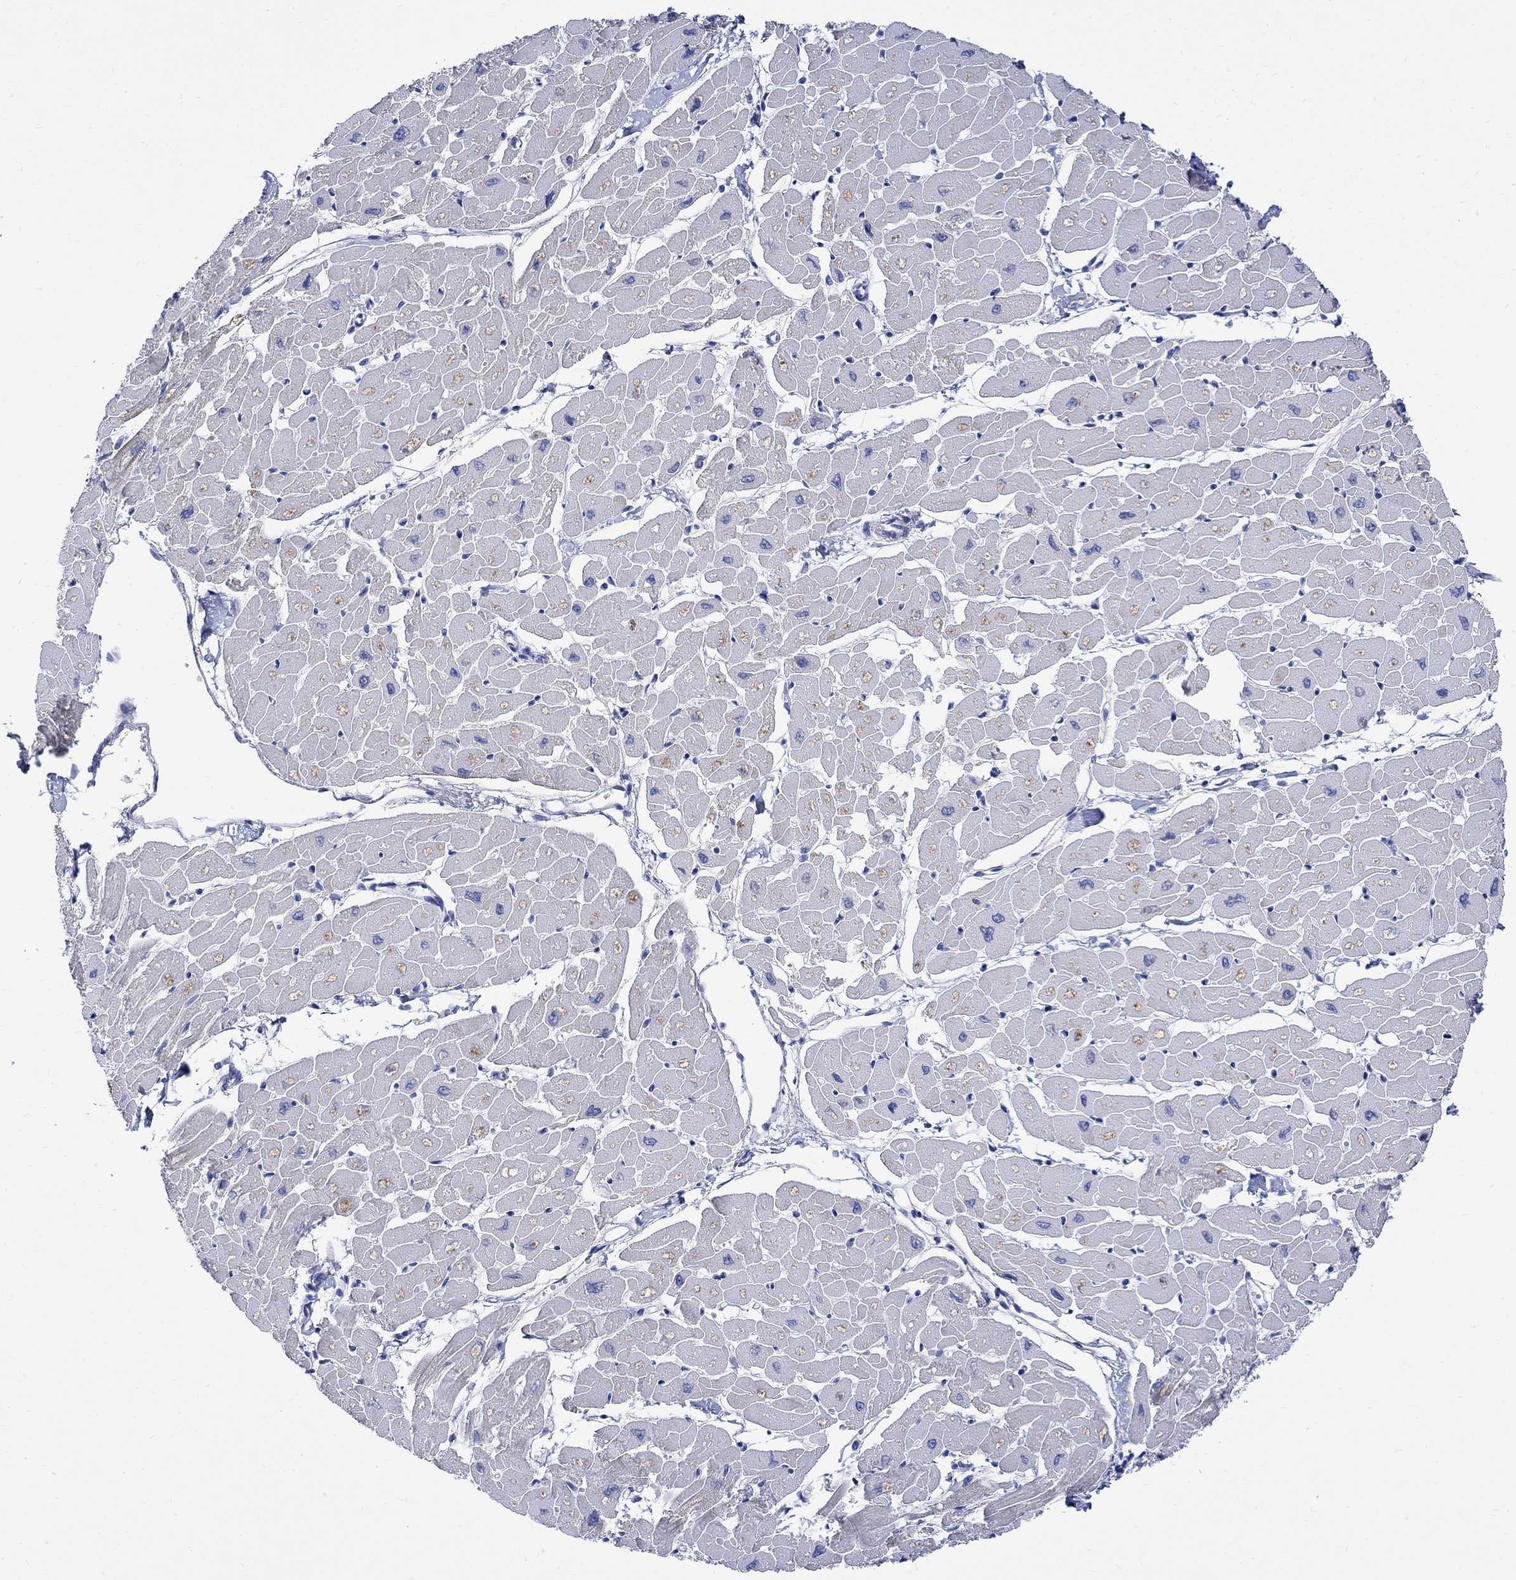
{"staining": {"intensity": "negative", "quantity": "none", "location": "none"}, "tissue": "heart muscle", "cell_type": "Cardiomyocytes", "image_type": "normal", "snomed": [{"axis": "morphology", "description": "Normal tissue, NOS"}, {"axis": "topography", "description": "Heart"}], "caption": "Immunohistochemistry of normal heart muscle demonstrates no positivity in cardiomyocytes. Brightfield microscopy of immunohistochemistry (IHC) stained with DAB (brown) and hematoxylin (blue), captured at high magnification.", "gene": "GCM1", "patient": {"sex": "male", "age": 57}}